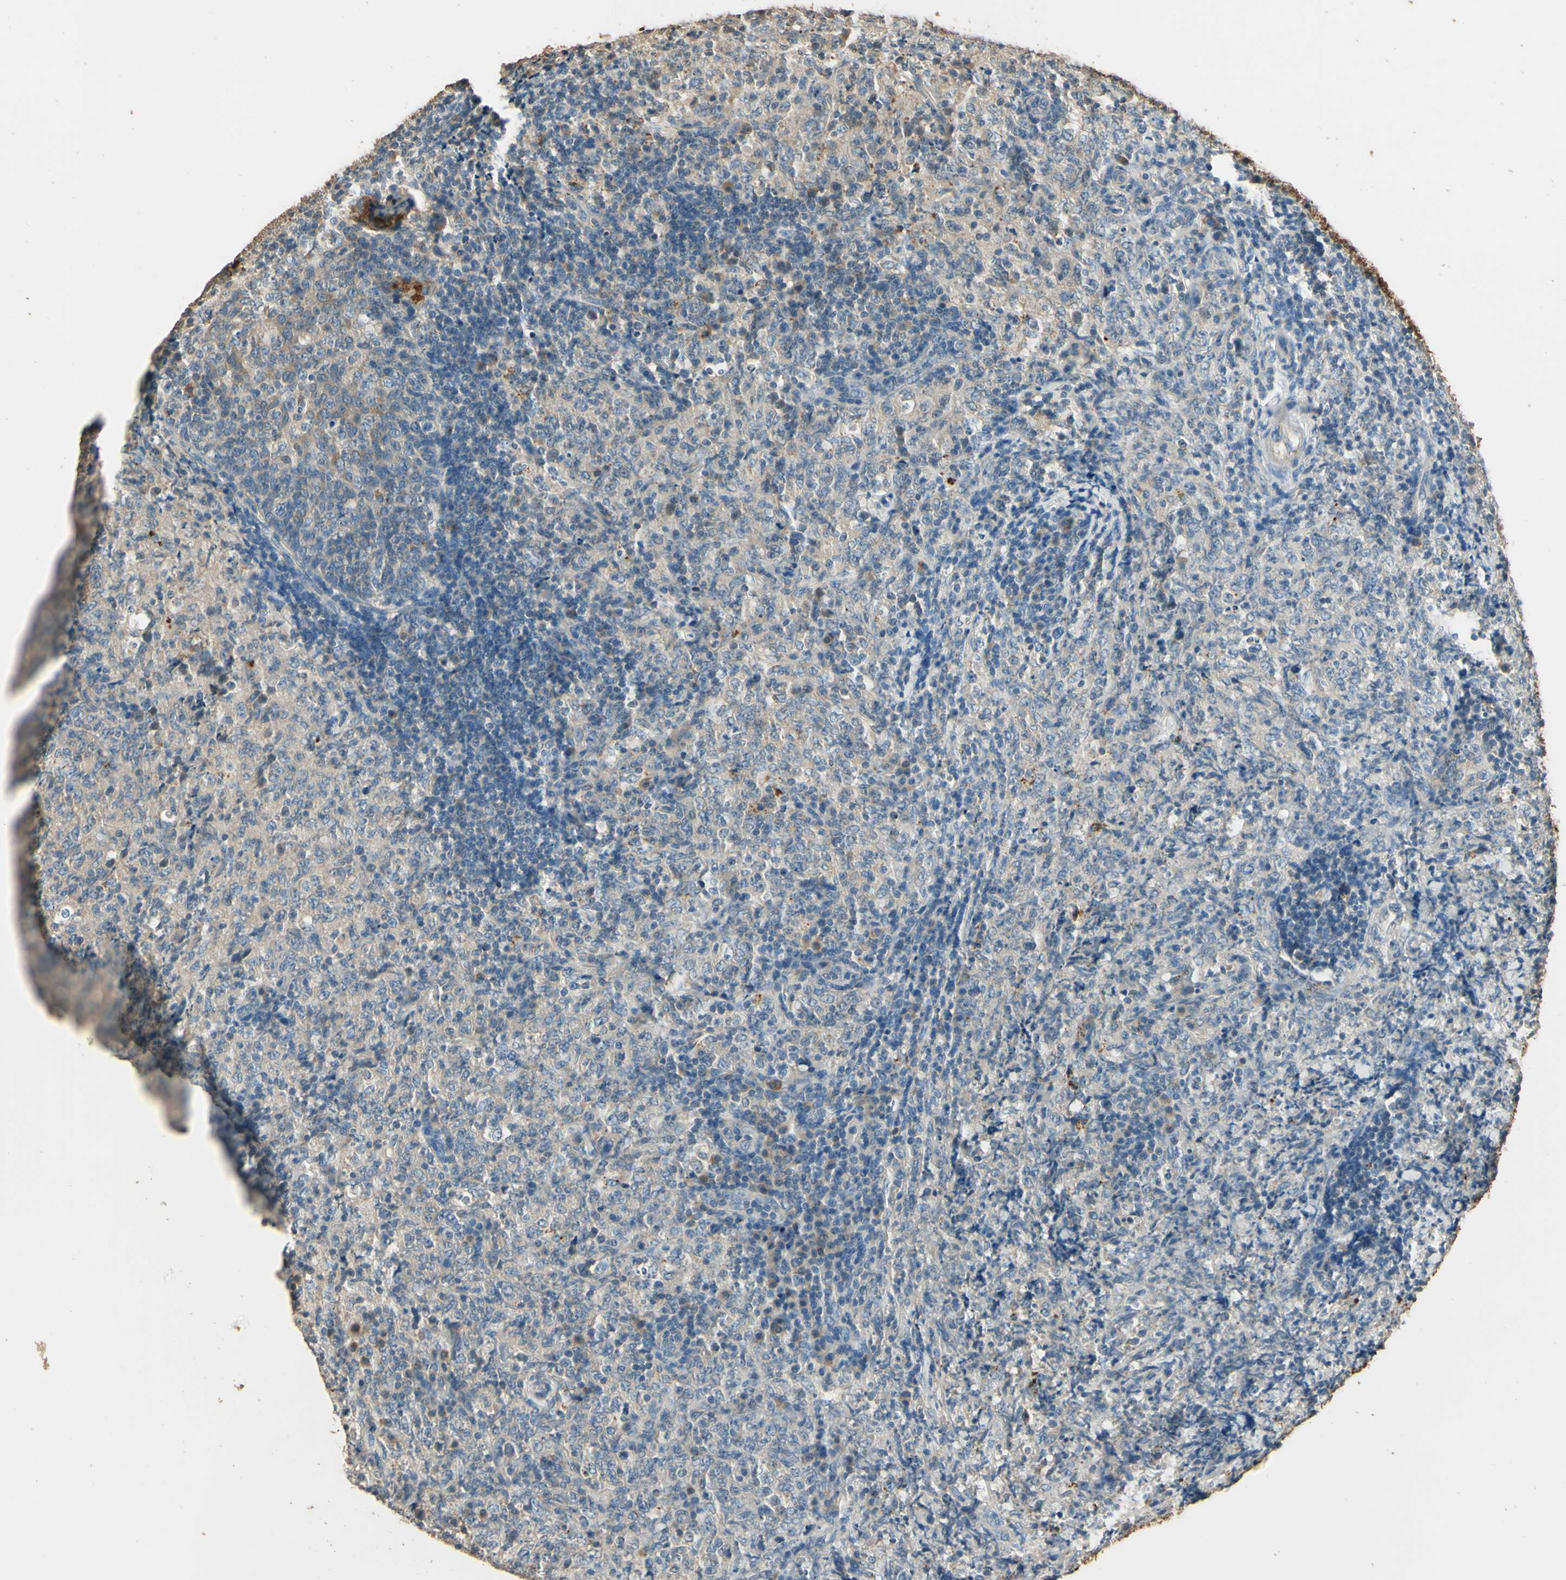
{"staining": {"intensity": "negative", "quantity": "none", "location": "none"}, "tissue": "lymphoma", "cell_type": "Tumor cells", "image_type": "cancer", "snomed": [{"axis": "morphology", "description": "Malignant lymphoma, non-Hodgkin's type, High grade"}, {"axis": "topography", "description": "Tonsil"}], "caption": "IHC of high-grade malignant lymphoma, non-Hodgkin's type exhibits no positivity in tumor cells.", "gene": "ARHGEF17", "patient": {"sex": "female", "age": 36}}